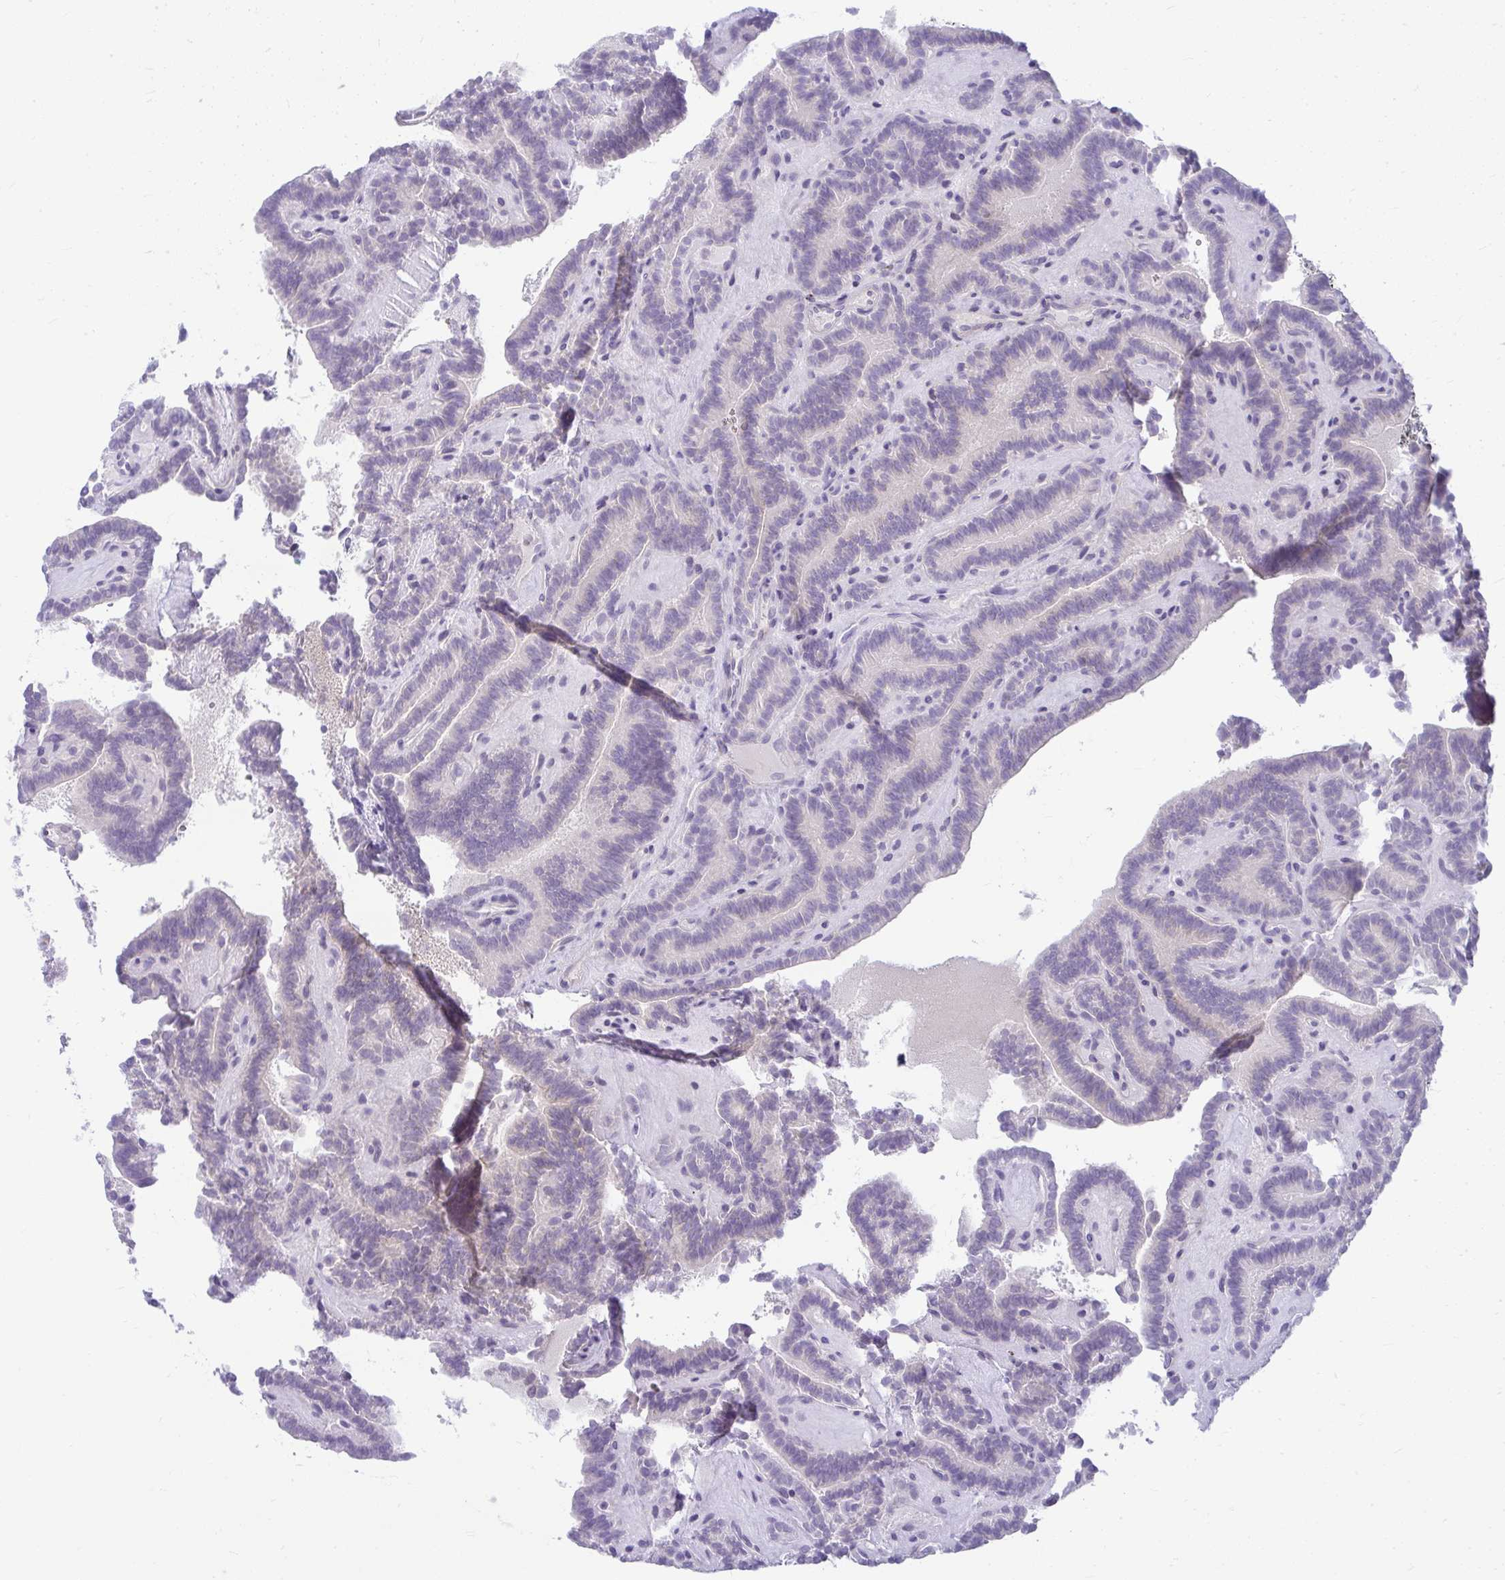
{"staining": {"intensity": "negative", "quantity": "none", "location": "none"}, "tissue": "thyroid cancer", "cell_type": "Tumor cells", "image_type": "cancer", "snomed": [{"axis": "morphology", "description": "Papillary adenocarcinoma, NOS"}, {"axis": "topography", "description": "Thyroid gland"}], "caption": "Thyroid papillary adenocarcinoma was stained to show a protein in brown. There is no significant positivity in tumor cells. (Brightfield microscopy of DAB (3,3'-diaminobenzidine) IHC at high magnification).", "gene": "VPS4B", "patient": {"sex": "female", "age": 21}}